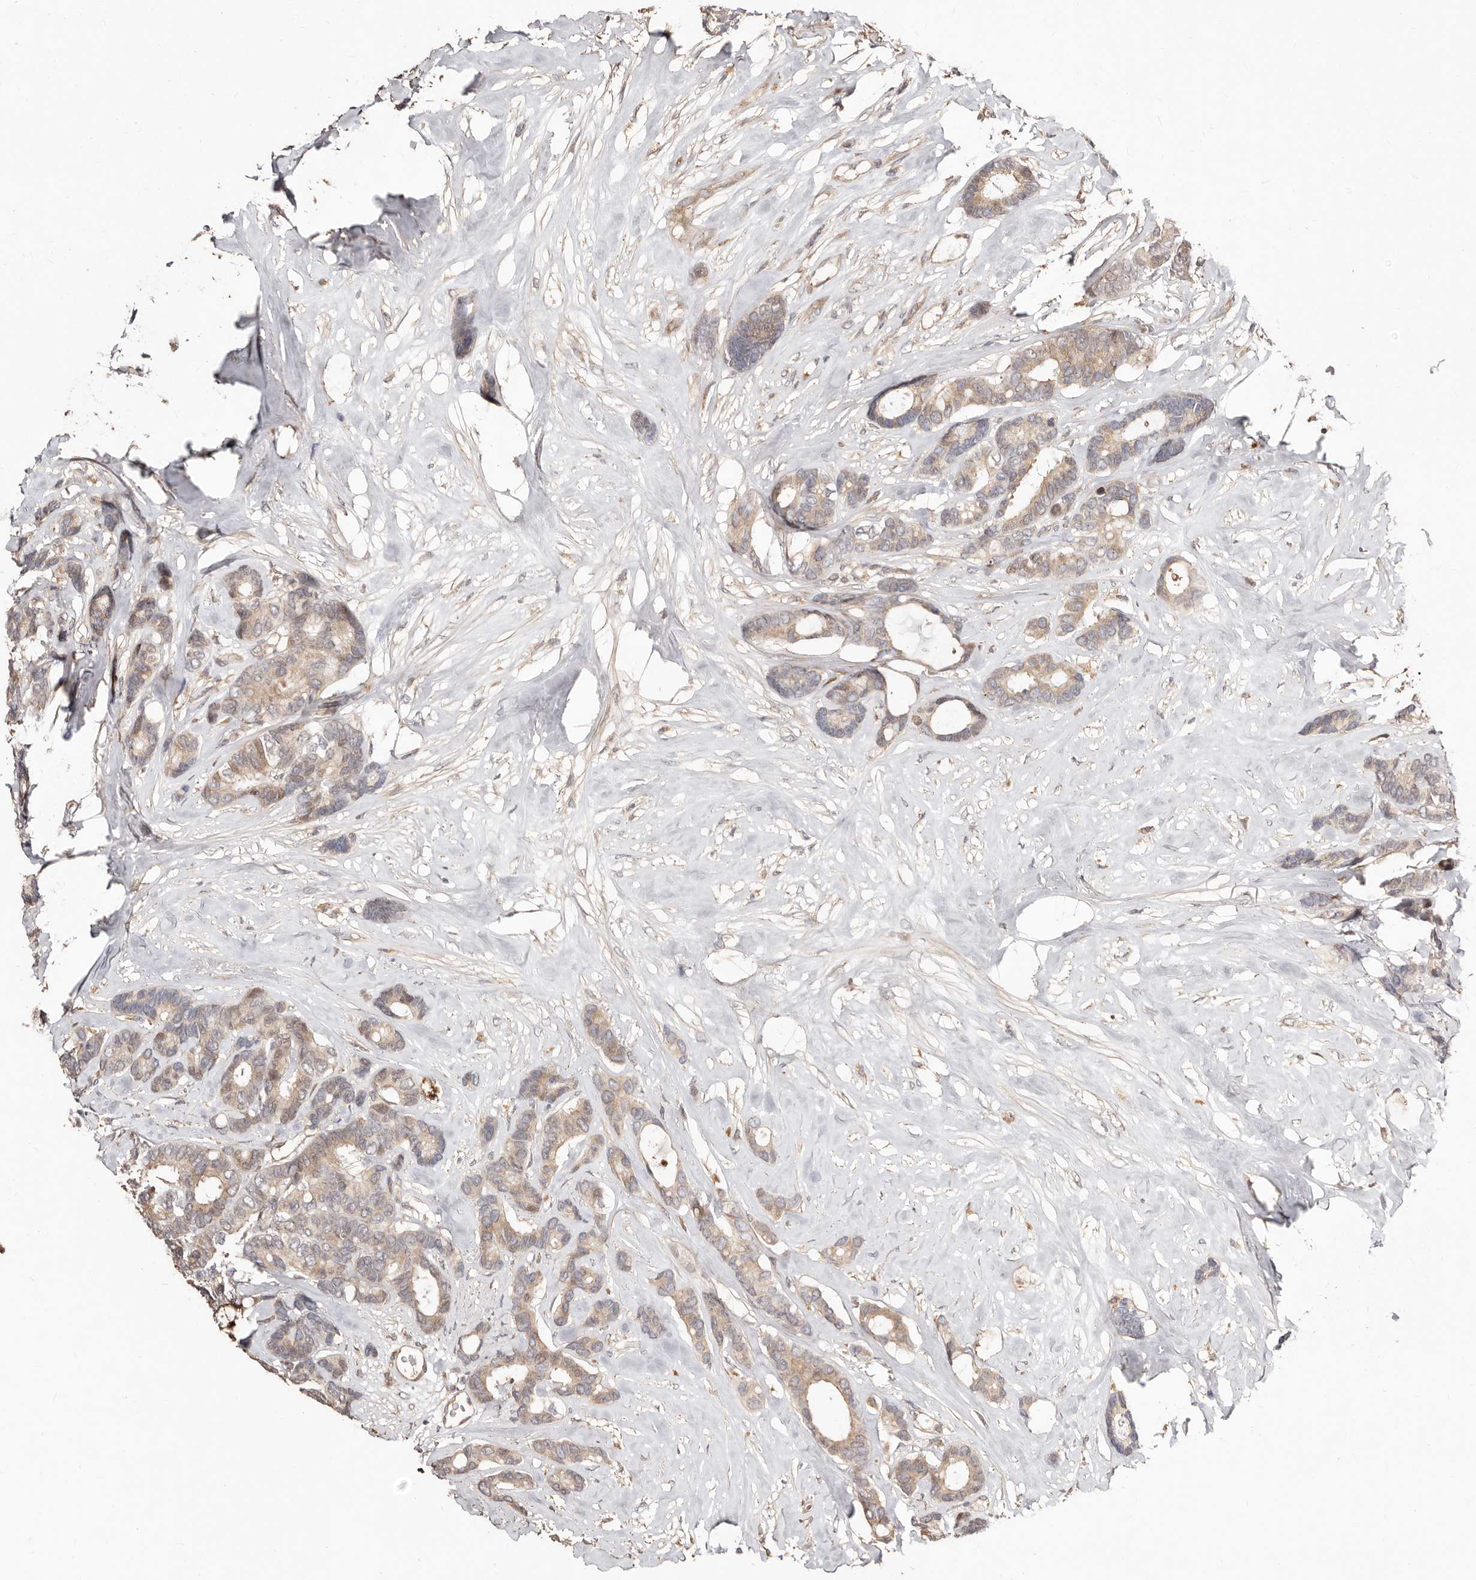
{"staining": {"intensity": "weak", "quantity": ">75%", "location": "cytoplasmic/membranous"}, "tissue": "breast cancer", "cell_type": "Tumor cells", "image_type": "cancer", "snomed": [{"axis": "morphology", "description": "Duct carcinoma"}, {"axis": "topography", "description": "Breast"}], "caption": "Human invasive ductal carcinoma (breast) stained with a protein marker shows weak staining in tumor cells.", "gene": "APOL6", "patient": {"sex": "female", "age": 87}}